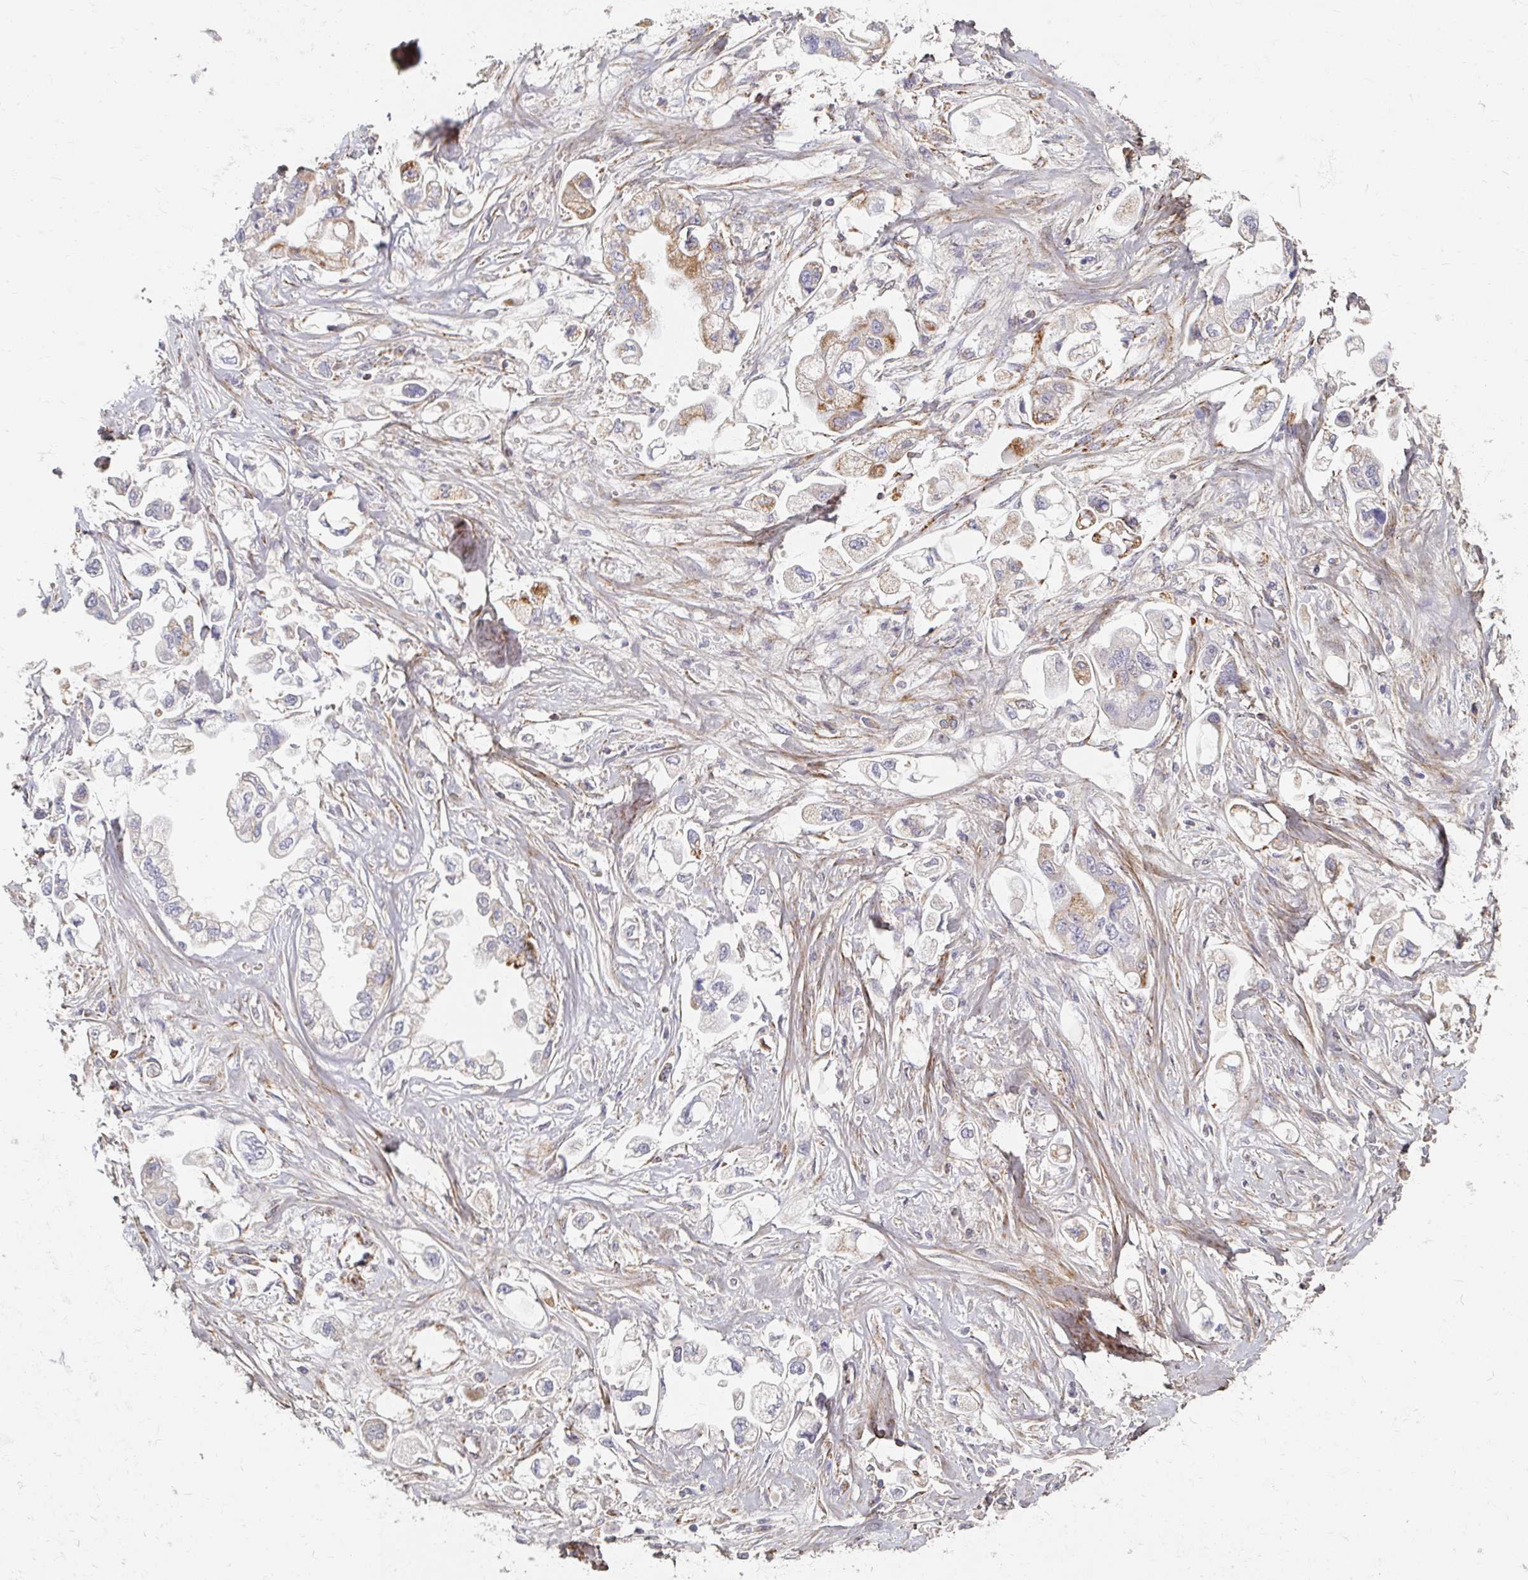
{"staining": {"intensity": "moderate", "quantity": "<25%", "location": "cytoplasmic/membranous"}, "tissue": "stomach cancer", "cell_type": "Tumor cells", "image_type": "cancer", "snomed": [{"axis": "morphology", "description": "Adenocarcinoma, NOS"}, {"axis": "topography", "description": "Stomach"}], "caption": "Stomach cancer (adenocarcinoma) stained with a protein marker reveals moderate staining in tumor cells.", "gene": "MAVS", "patient": {"sex": "male", "age": 62}}